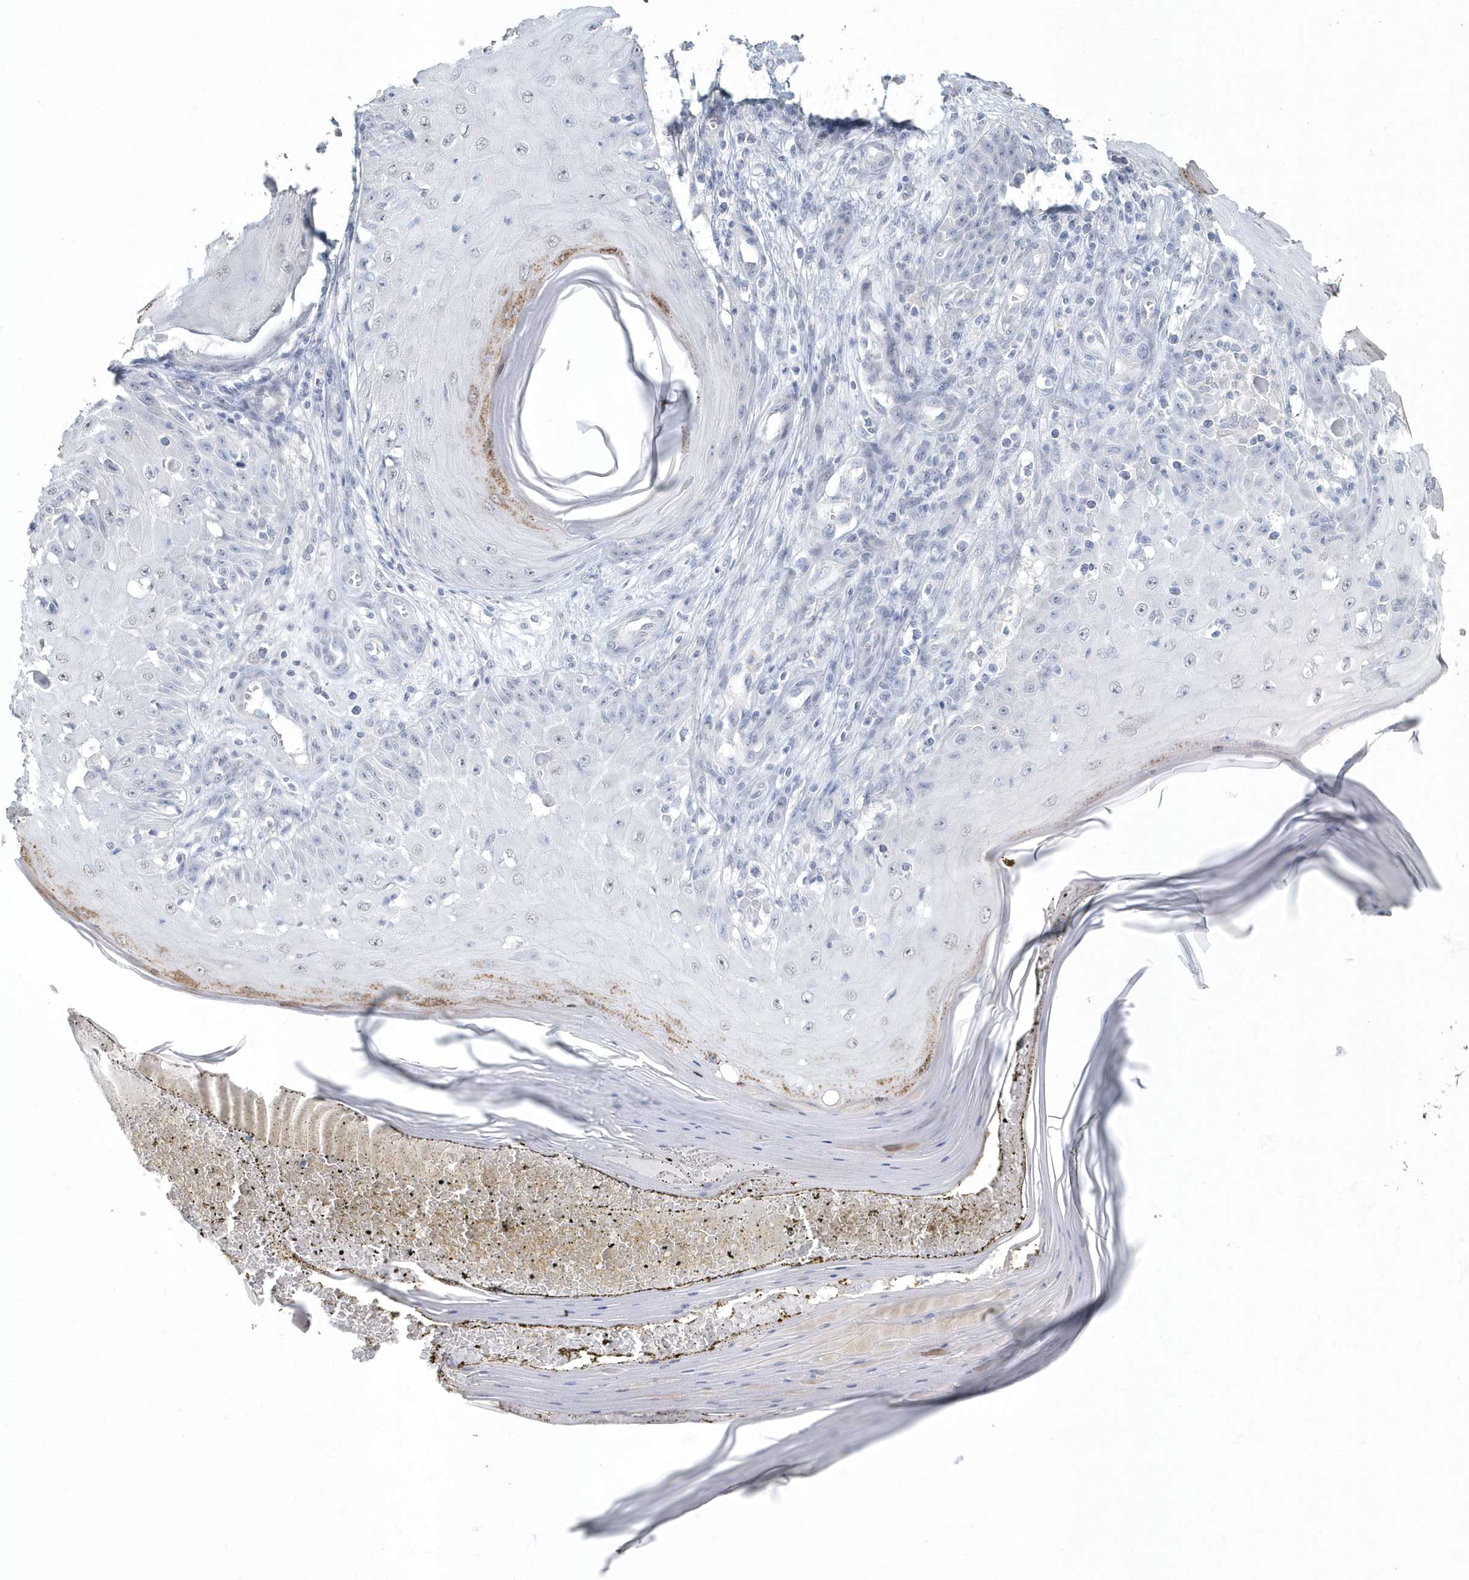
{"staining": {"intensity": "negative", "quantity": "none", "location": "none"}, "tissue": "skin cancer", "cell_type": "Tumor cells", "image_type": "cancer", "snomed": [{"axis": "morphology", "description": "Squamous cell carcinoma, NOS"}, {"axis": "topography", "description": "Skin"}], "caption": "This is an immunohistochemistry (IHC) photomicrograph of human skin squamous cell carcinoma. There is no expression in tumor cells.", "gene": "MYOT", "patient": {"sex": "female", "age": 73}}